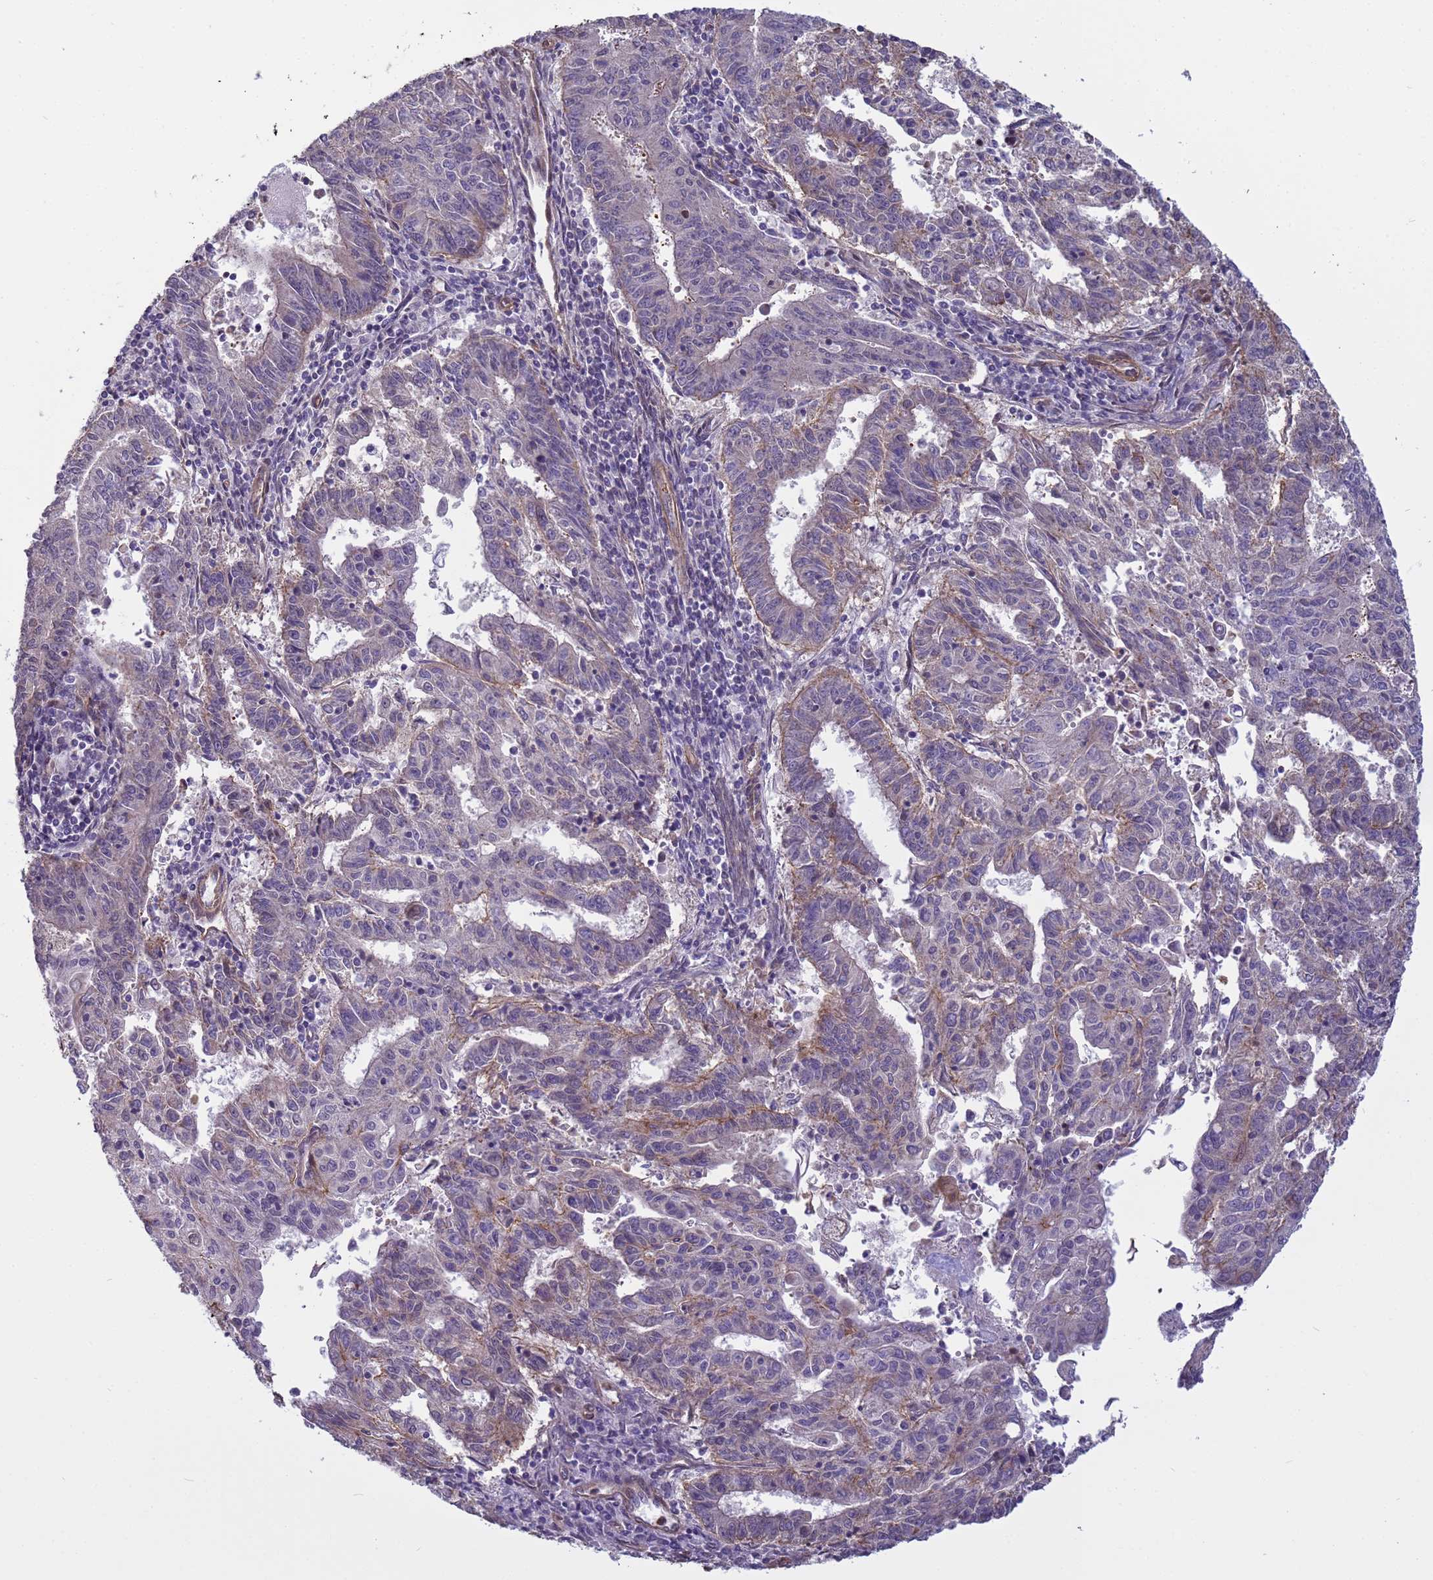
{"staining": {"intensity": "weak", "quantity": "25%-75%", "location": "cytoplasmic/membranous,nuclear"}, "tissue": "endometrial cancer", "cell_type": "Tumor cells", "image_type": "cancer", "snomed": [{"axis": "morphology", "description": "Adenocarcinoma, NOS"}, {"axis": "topography", "description": "Endometrium"}], "caption": "IHC histopathology image of neoplastic tissue: human endometrial cancer (adenocarcinoma) stained using immunohistochemistry exhibits low levels of weak protein expression localized specifically in the cytoplasmic/membranous and nuclear of tumor cells, appearing as a cytoplasmic/membranous and nuclear brown color.", "gene": "ITGB4", "patient": {"sex": "female", "age": 59}}